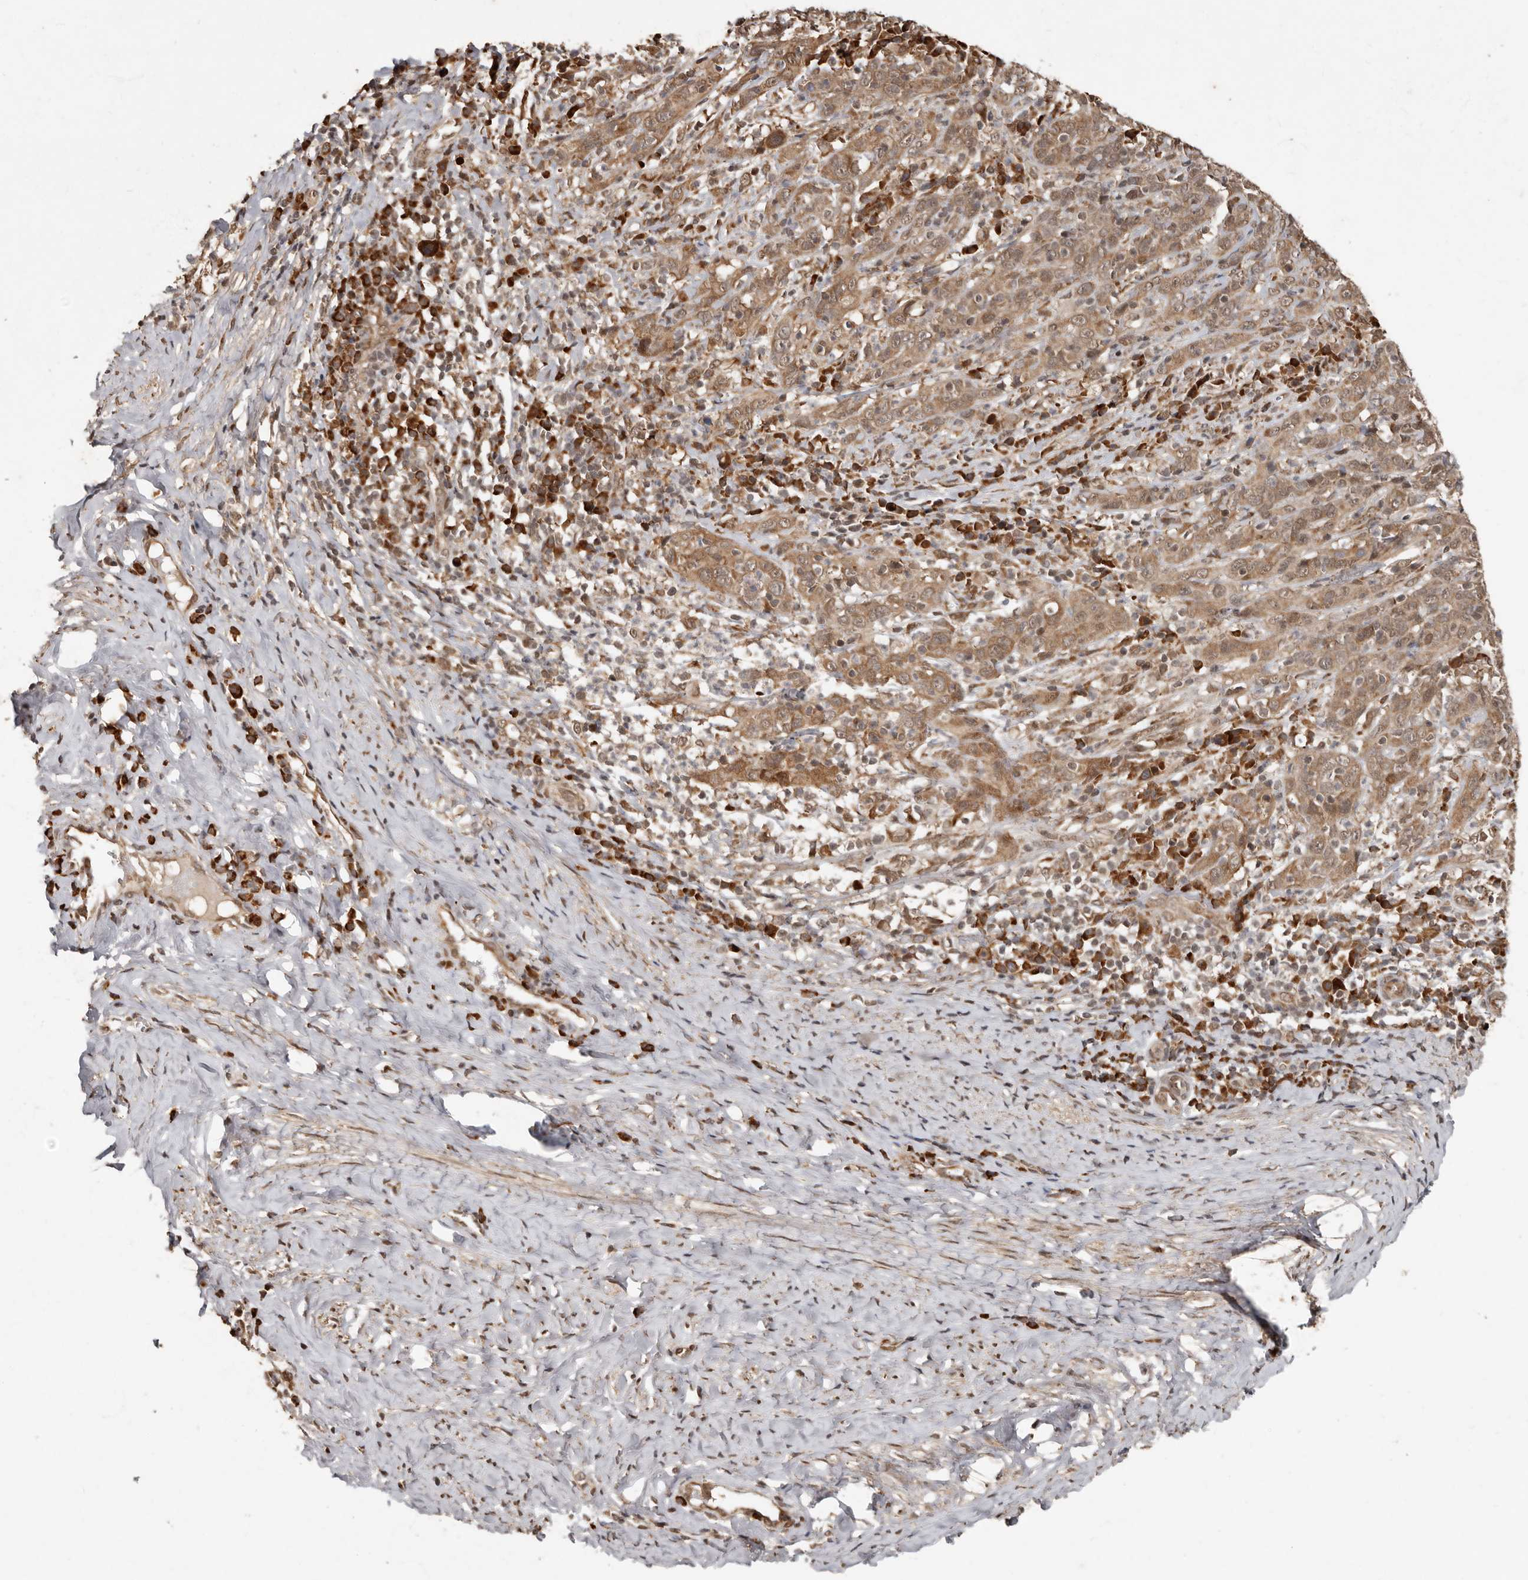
{"staining": {"intensity": "moderate", "quantity": ">75%", "location": "cytoplasmic/membranous"}, "tissue": "cervical cancer", "cell_type": "Tumor cells", "image_type": "cancer", "snomed": [{"axis": "morphology", "description": "Squamous cell carcinoma, NOS"}, {"axis": "topography", "description": "Cervix"}], "caption": "Protein analysis of cervical cancer tissue shows moderate cytoplasmic/membranous staining in approximately >75% of tumor cells. (Stains: DAB (3,3'-diaminobenzidine) in brown, nuclei in blue, Microscopy: brightfield microscopy at high magnification).", "gene": "LRGUK", "patient": {"sex": "female", "age": 46}}